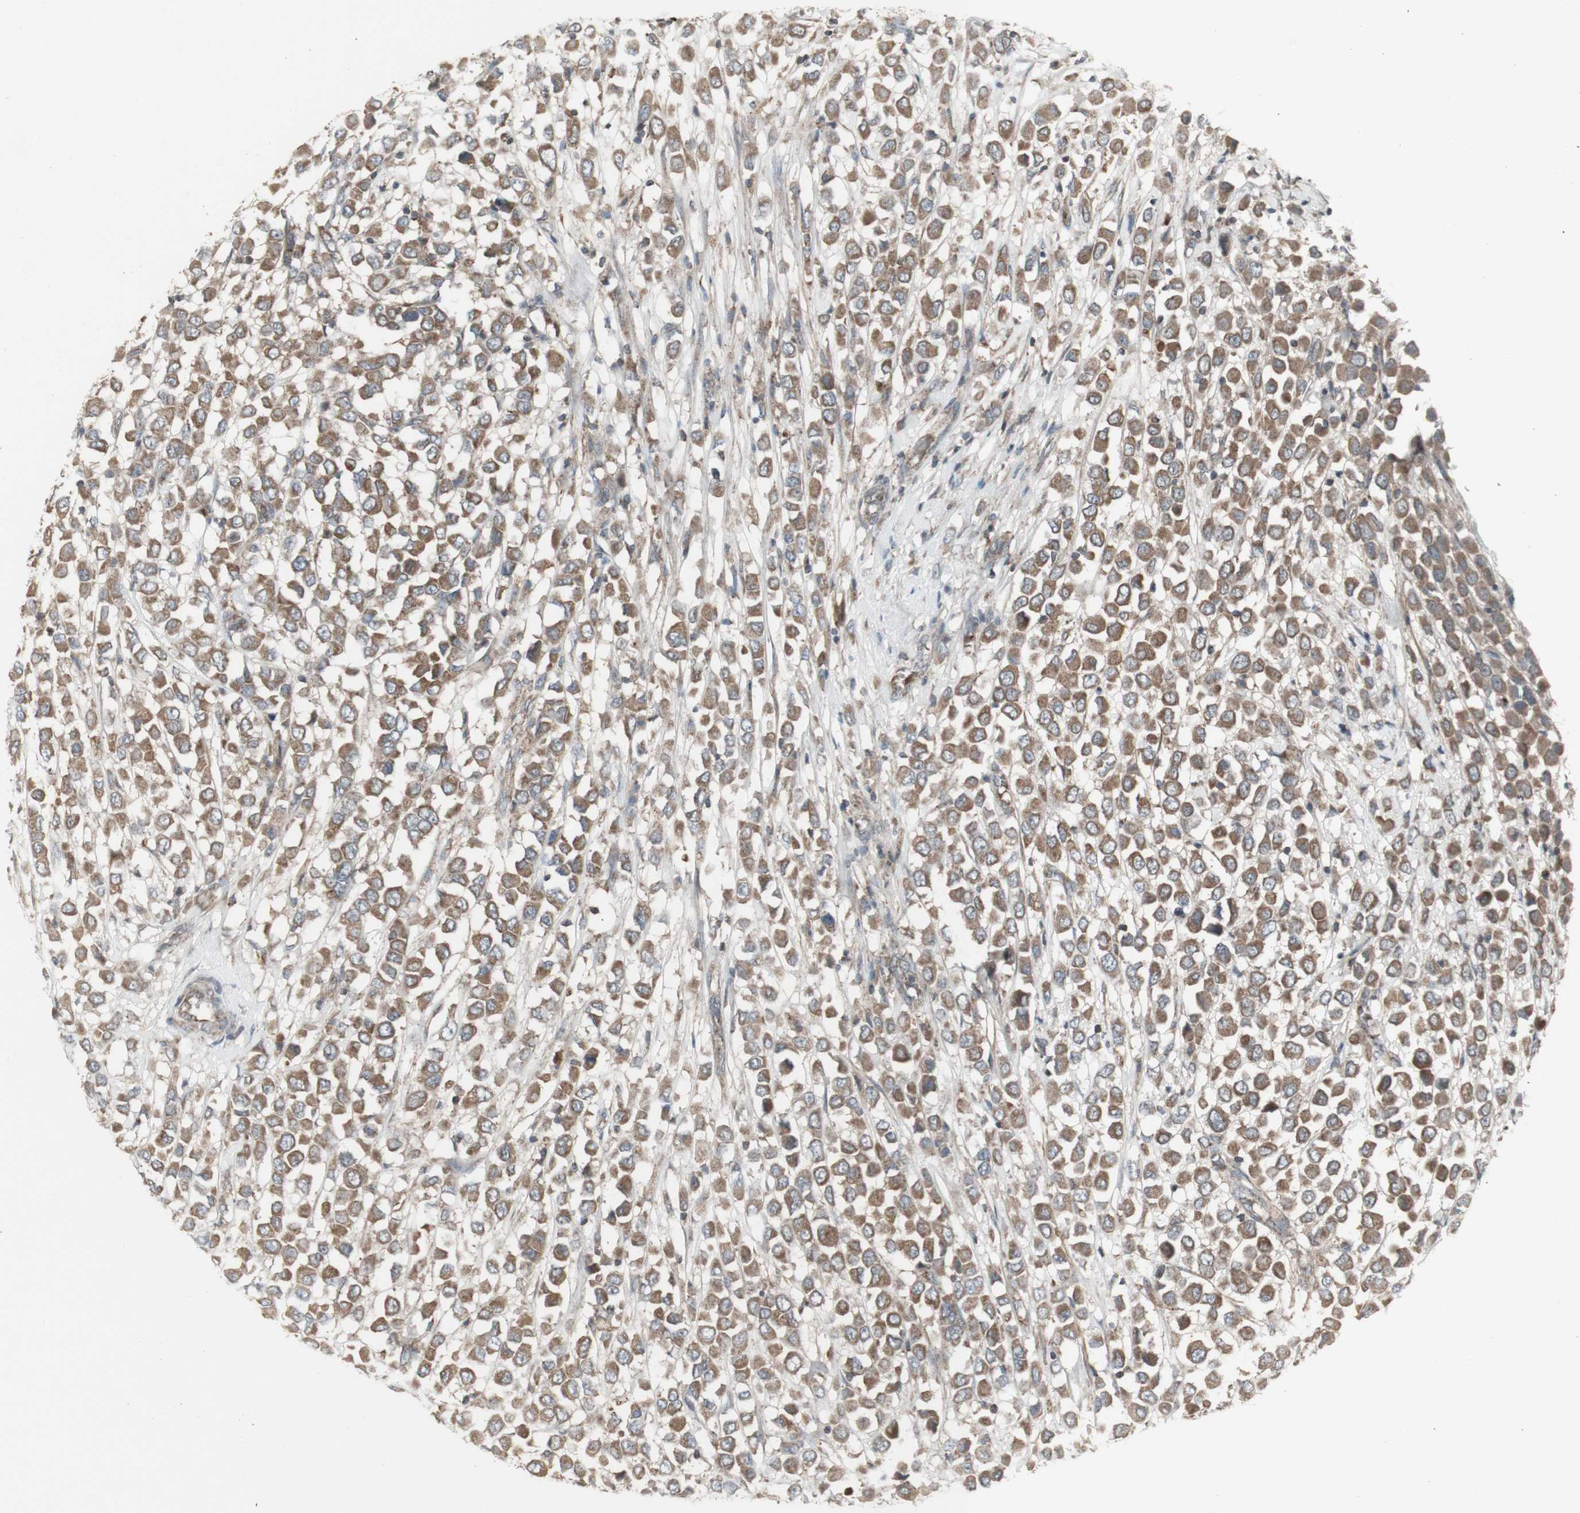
{"staining": {"intensity": "moderate", "quantity": ">75%", "location": "cytoplasmic/membranous"}, "tissue": "breast cancer", "cell_type": "Tumor cells", "image_type": "cancer", "snomed": [{"axis": "morphology", "description": "Duct carcinoma"}, {"axis": "topography", "description": "Breast"}], "caption": "Human breast cancer (infiltrating ductal carcinoma) stained with a brown dye demonstrates moderate cytoplasmic/membranous positive expression in approximately >75% of tumor cells.", "gene": "SHC1", "patient": {"sex": "female", "age": 61}}